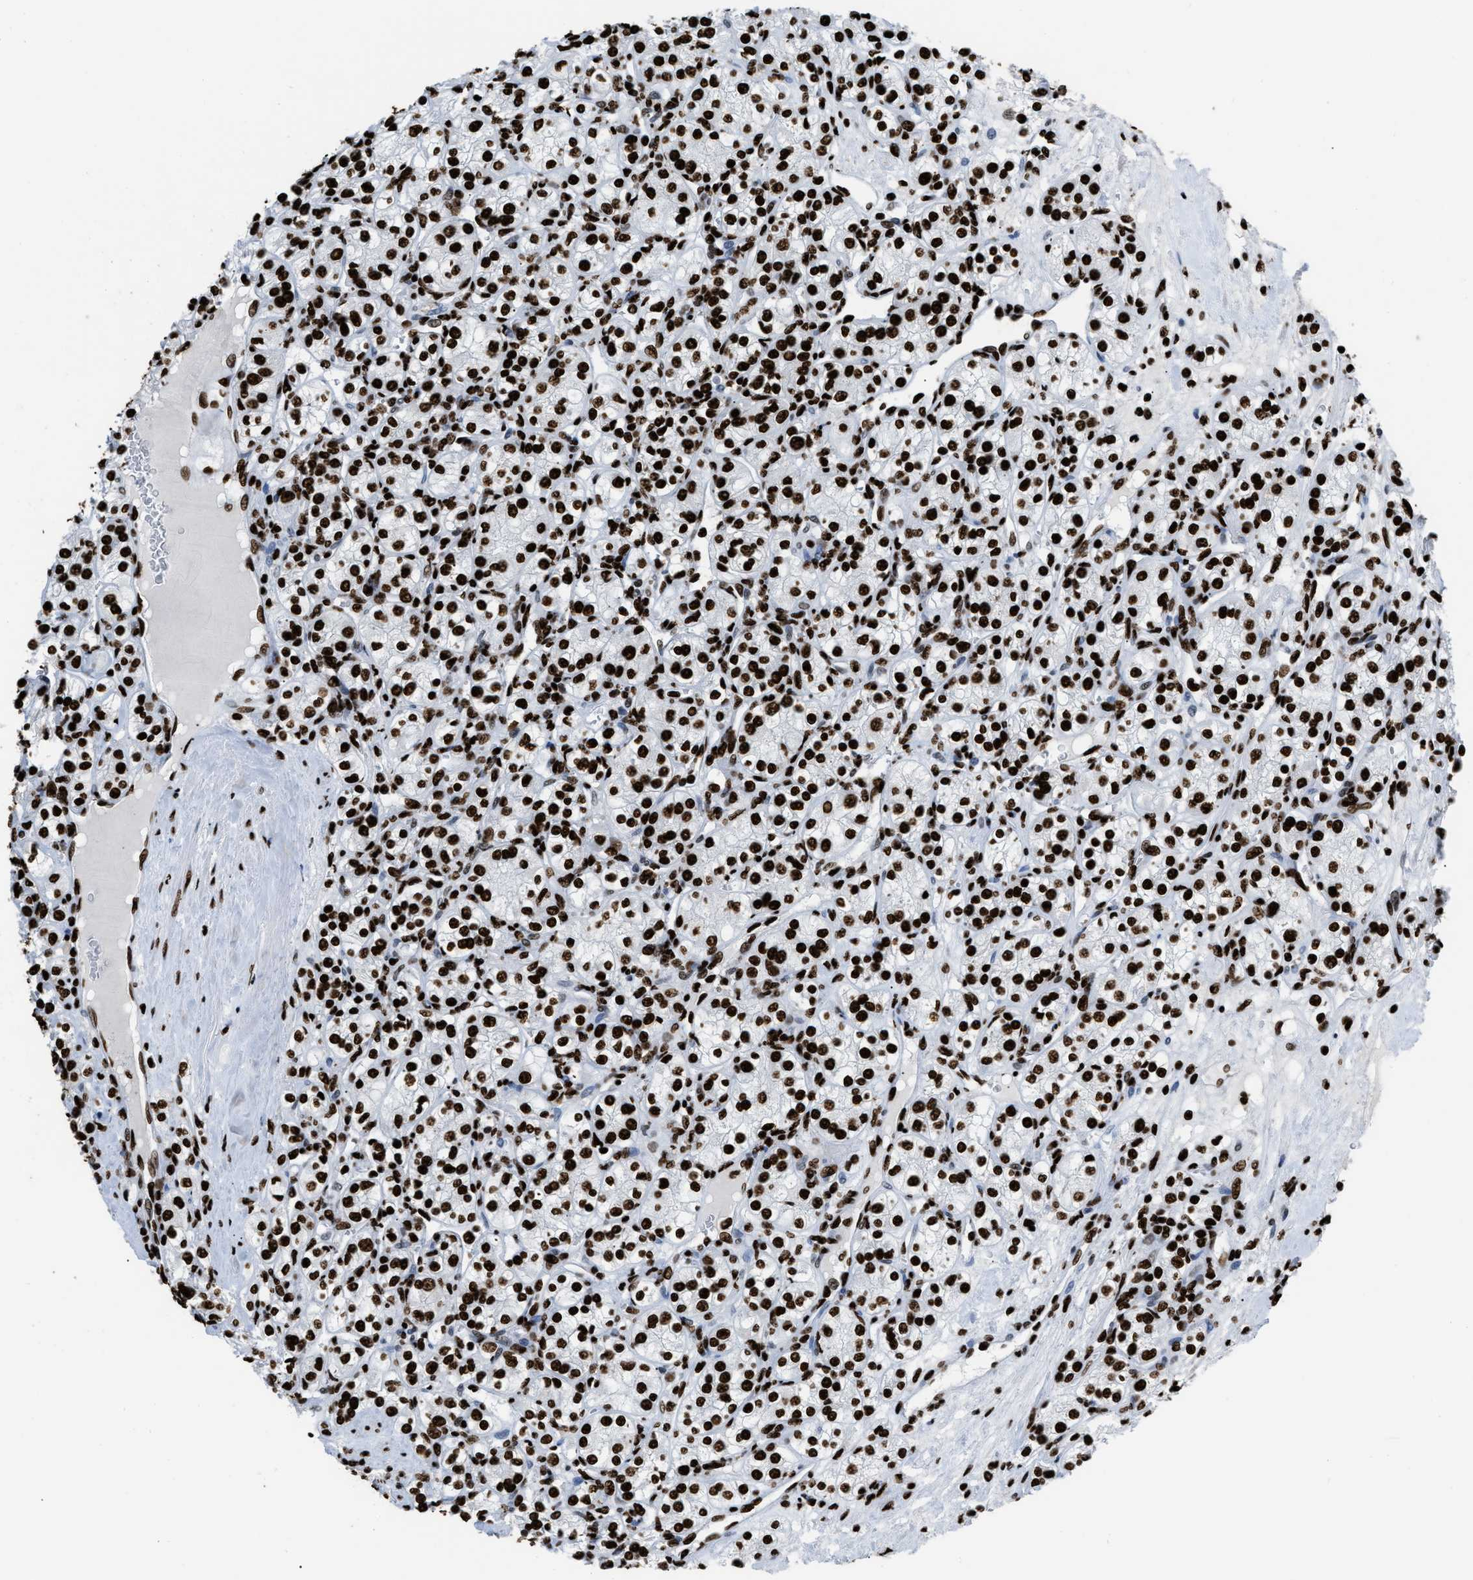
{"staining": {"intensity": "strong", "quantity": ">75%", "location": "nuclear"}, "tissue": "renal cancer", "cell_type": "Tumor cells", "image_type": "cancer", "snomed": [{"axis": "morphology", "description": "Adenocarcinoma, NOS"}, {"axis": "topography", "description": "Kidney"}], "caption": "Strong nuclear staining is identified in about >75% of tumor cells in renal adenocarcinoma.", "gene": "HNRNPM", "patient": {"sex": "male", "age": 77}}